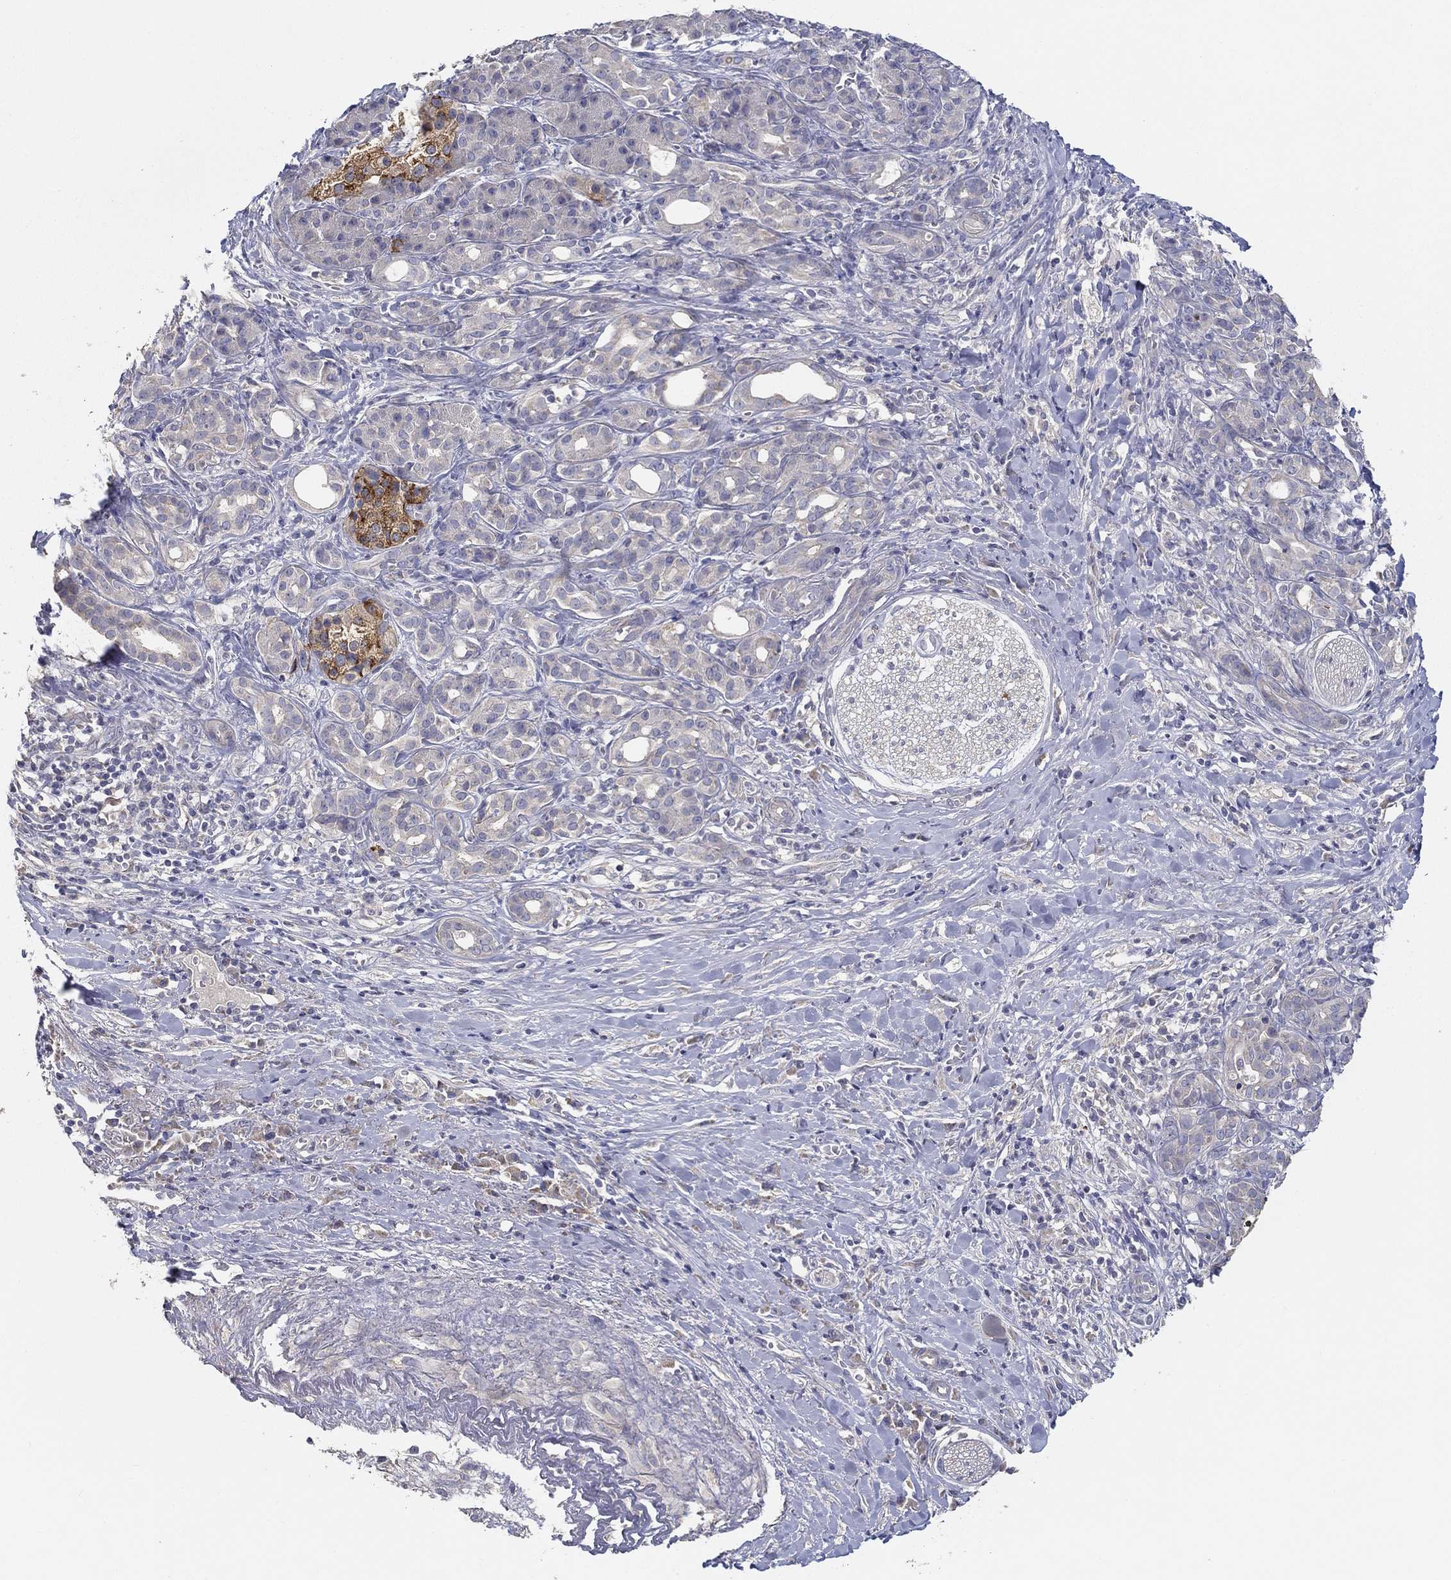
{"staining": {"intensity": "negative", "quantity": "none", "location": "none"}, "tissue": "pancreatic cancer", "cell_type": "Tumor cells", "image_type": "cancer", "snomed": [{"axis": "morphology", "description": "Adenocarcinoma, NOS"}, {"axis": "topography", "description": "Pancreas"}], "caption": "Immunohistochemistry photomicrograph of pancreatic cancer stained for a protein (brown), which exhibits no expression in tumor cells.", "gene": "DOCK3", "patient": {"sex": "male", "age": 61}}